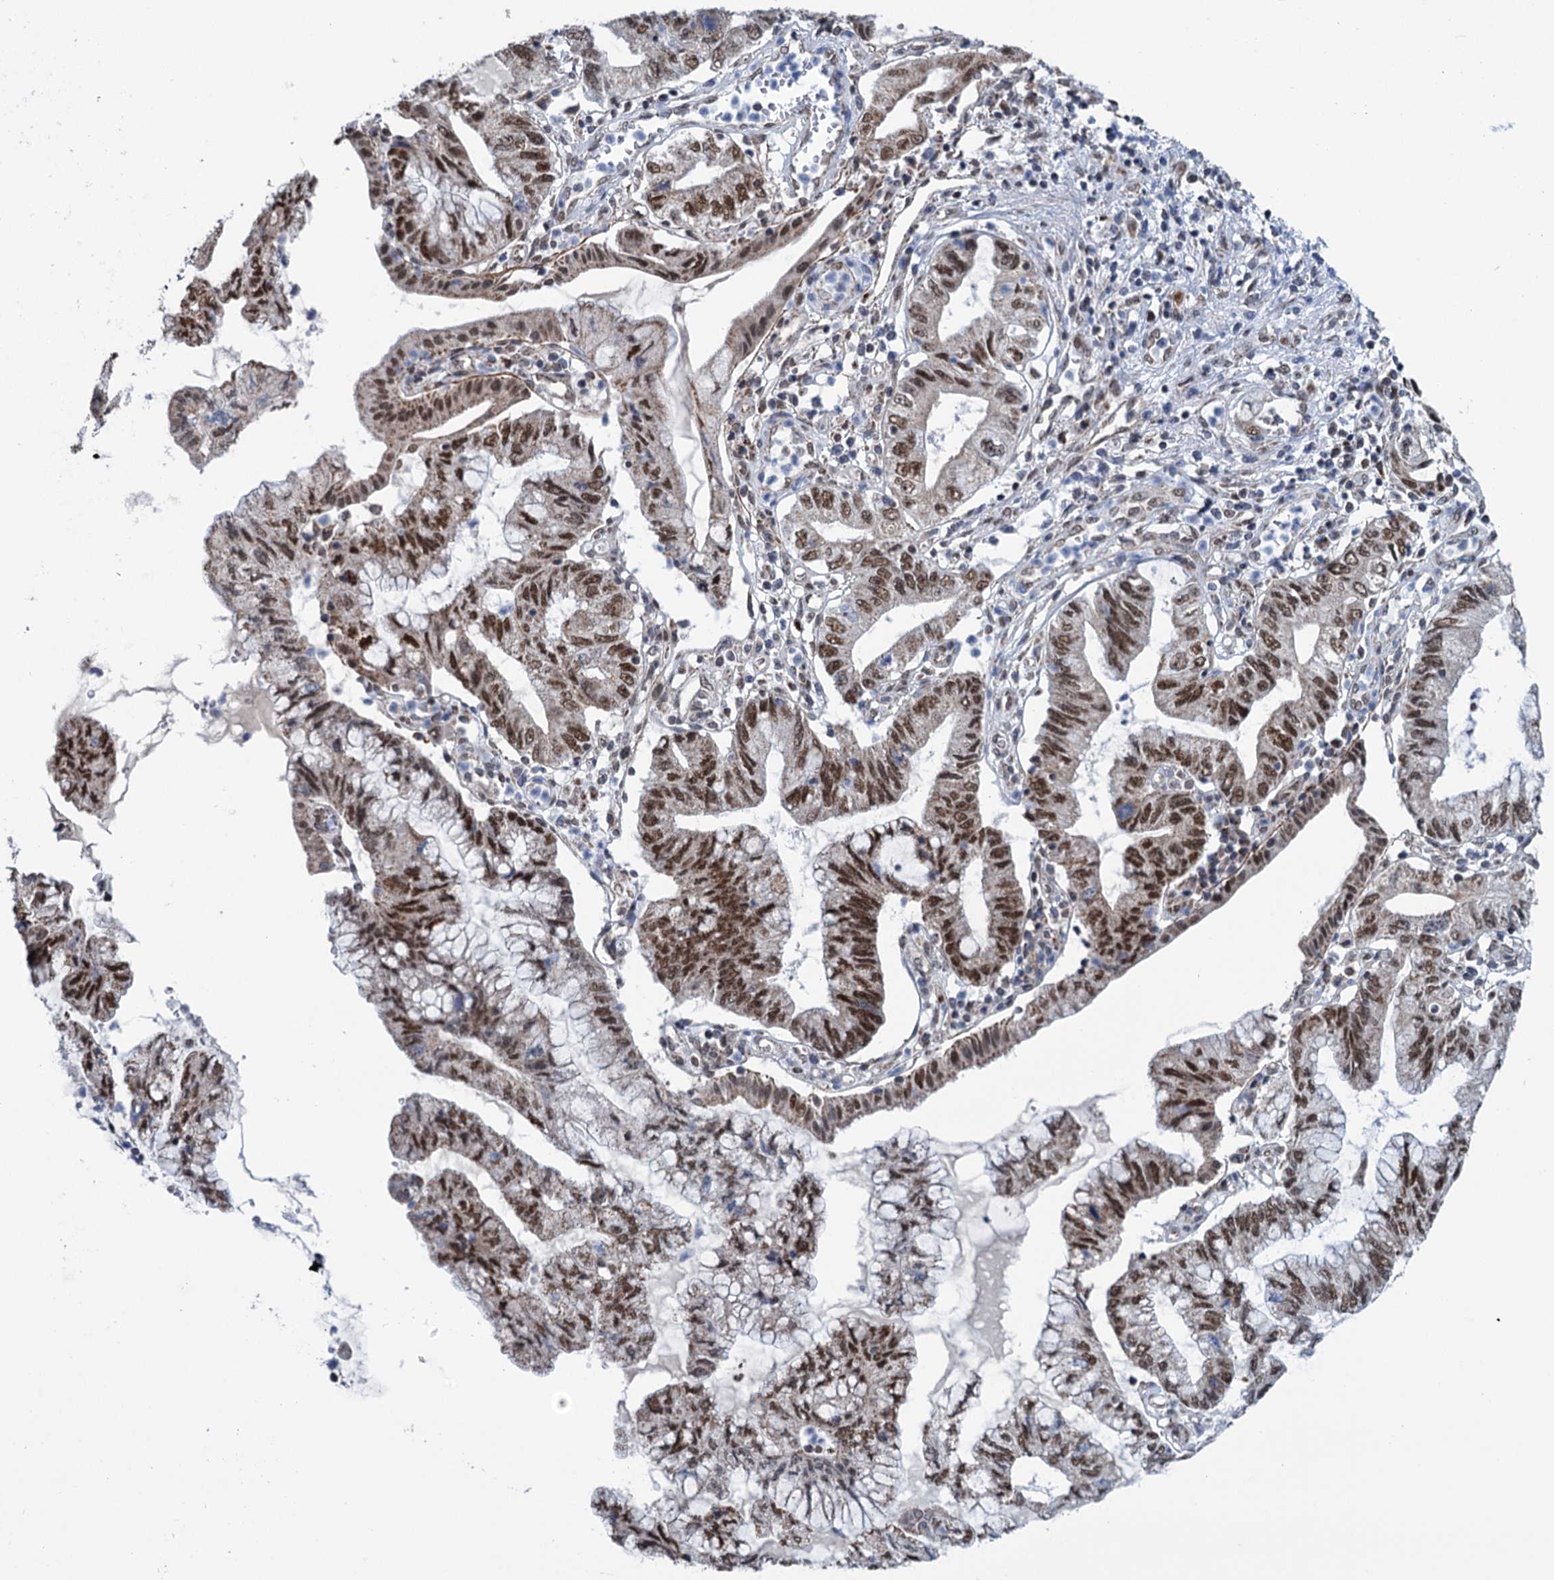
{"staining": {"intensity": "moderate", "quantity": ">75%", "location": "cytoplasmic/membranous,nuclear"}, "tissue": "pancreatic cancer", "cell_type": "Tumor cells", "image_type": "cancer", "snomed": [{"axis": "morphology", "description": "Adenocarcinoma, NOS"}, {"axis": "topography", "description": "Pancreas"}], "caption": "Moderate cytoplasmic/membranous and nuclear positivity for a protein is appreciated in approximately >75% of tumor cells of pancreatic adenocarcinoma using immunohistochemistry.", "gene": "MORN3", "patient": {"sex": "female", "age": 73}}